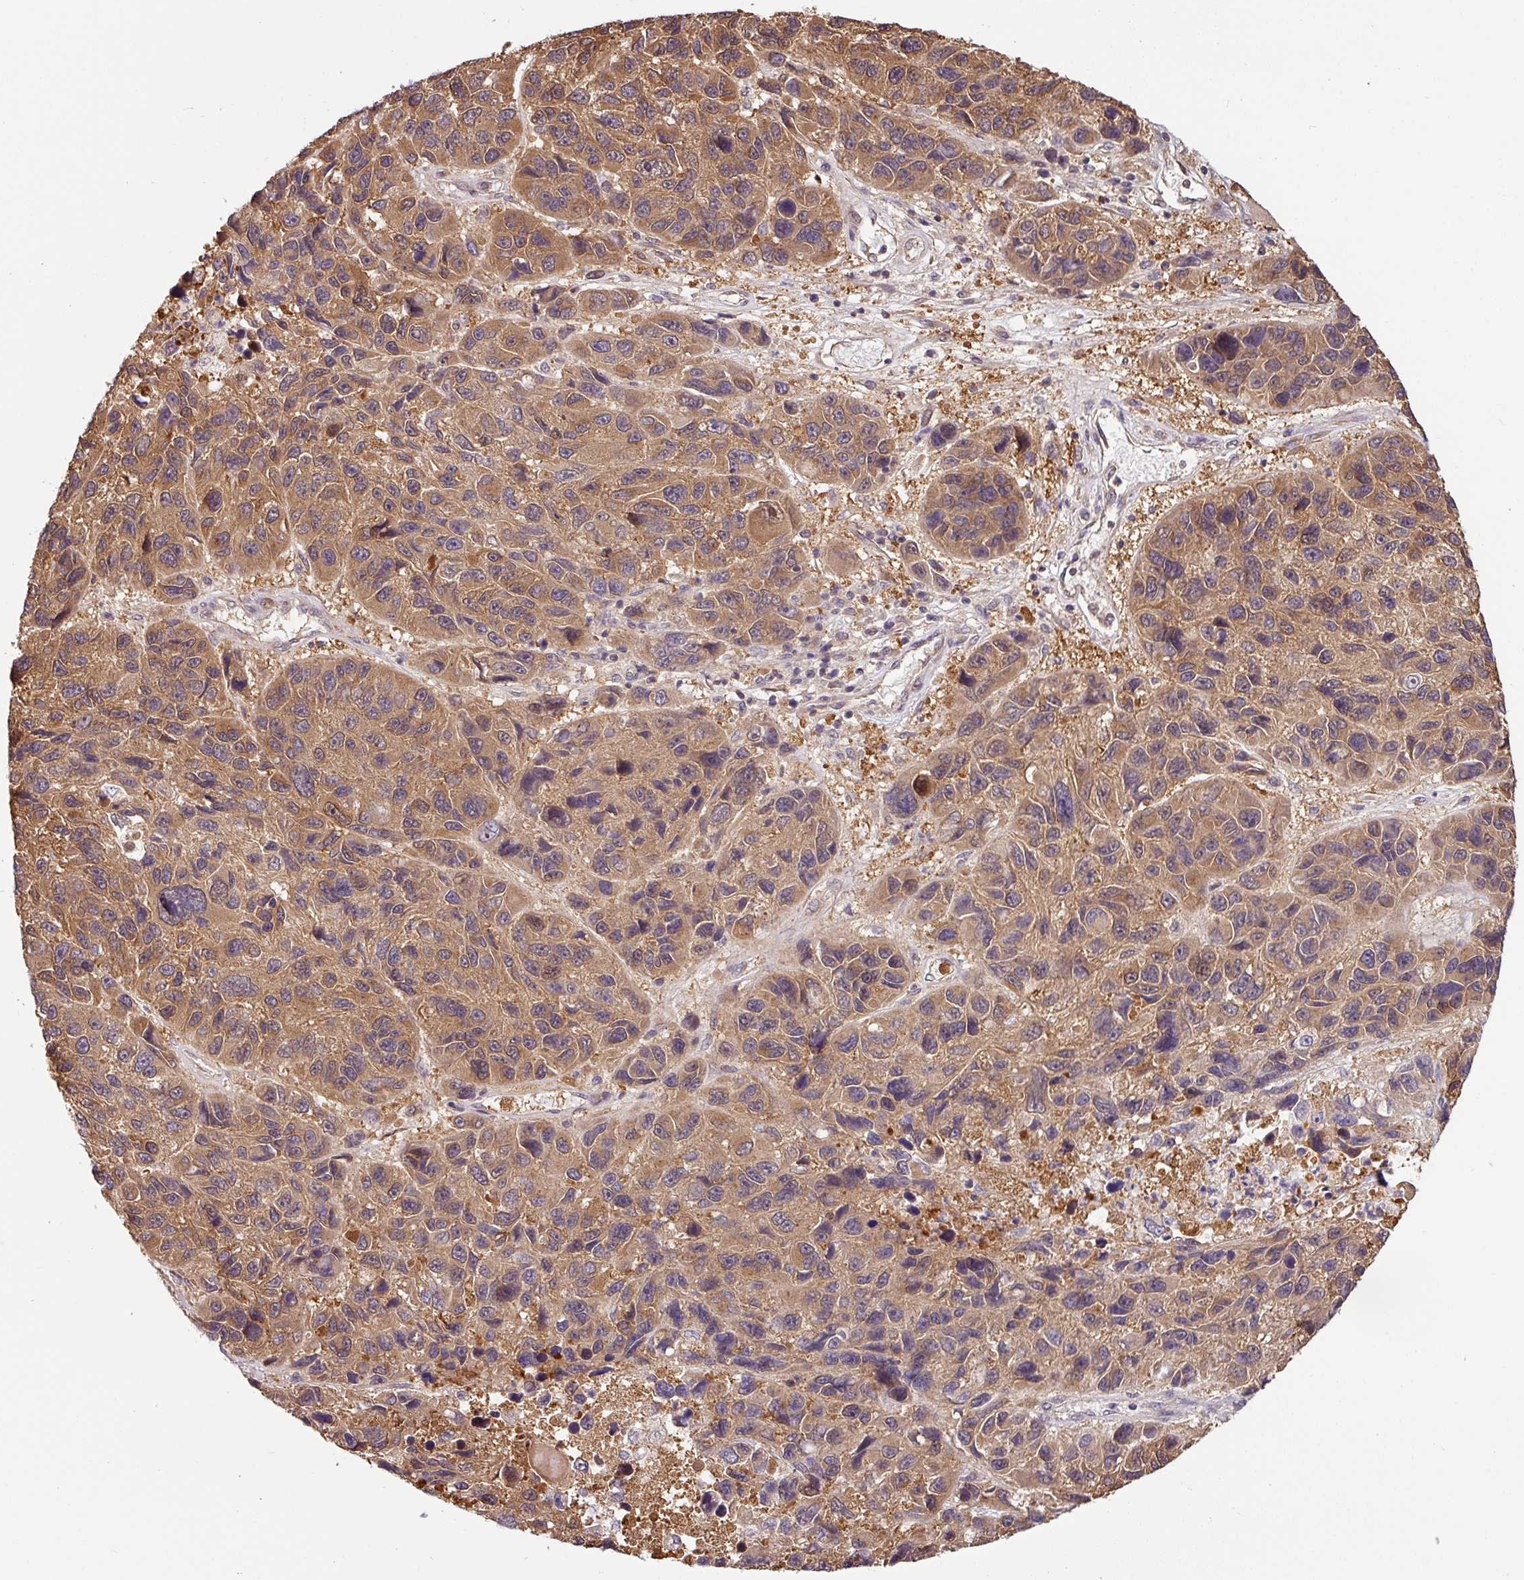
{"staining": {"intensity": "moderate", "quantity": ">75%", "location": "cytoplasmic/membranous"}, "tissue": "melanoma", "cell_type": "Tumor cells", "image_type": "cancer", "snomed": [{"axis": "morphology", "description": "Malignant melanoma, NOS"}, {"axis": "topography", "description": "Skin"}], "caption": "Immunohistochemistry of human malignant melanoma displays medium levels of moderate cytoplasmic/membranous positivity in about >75% of tumor cells.", "gene": "SHB", "patient": {"sex": "male", "age": 53}}